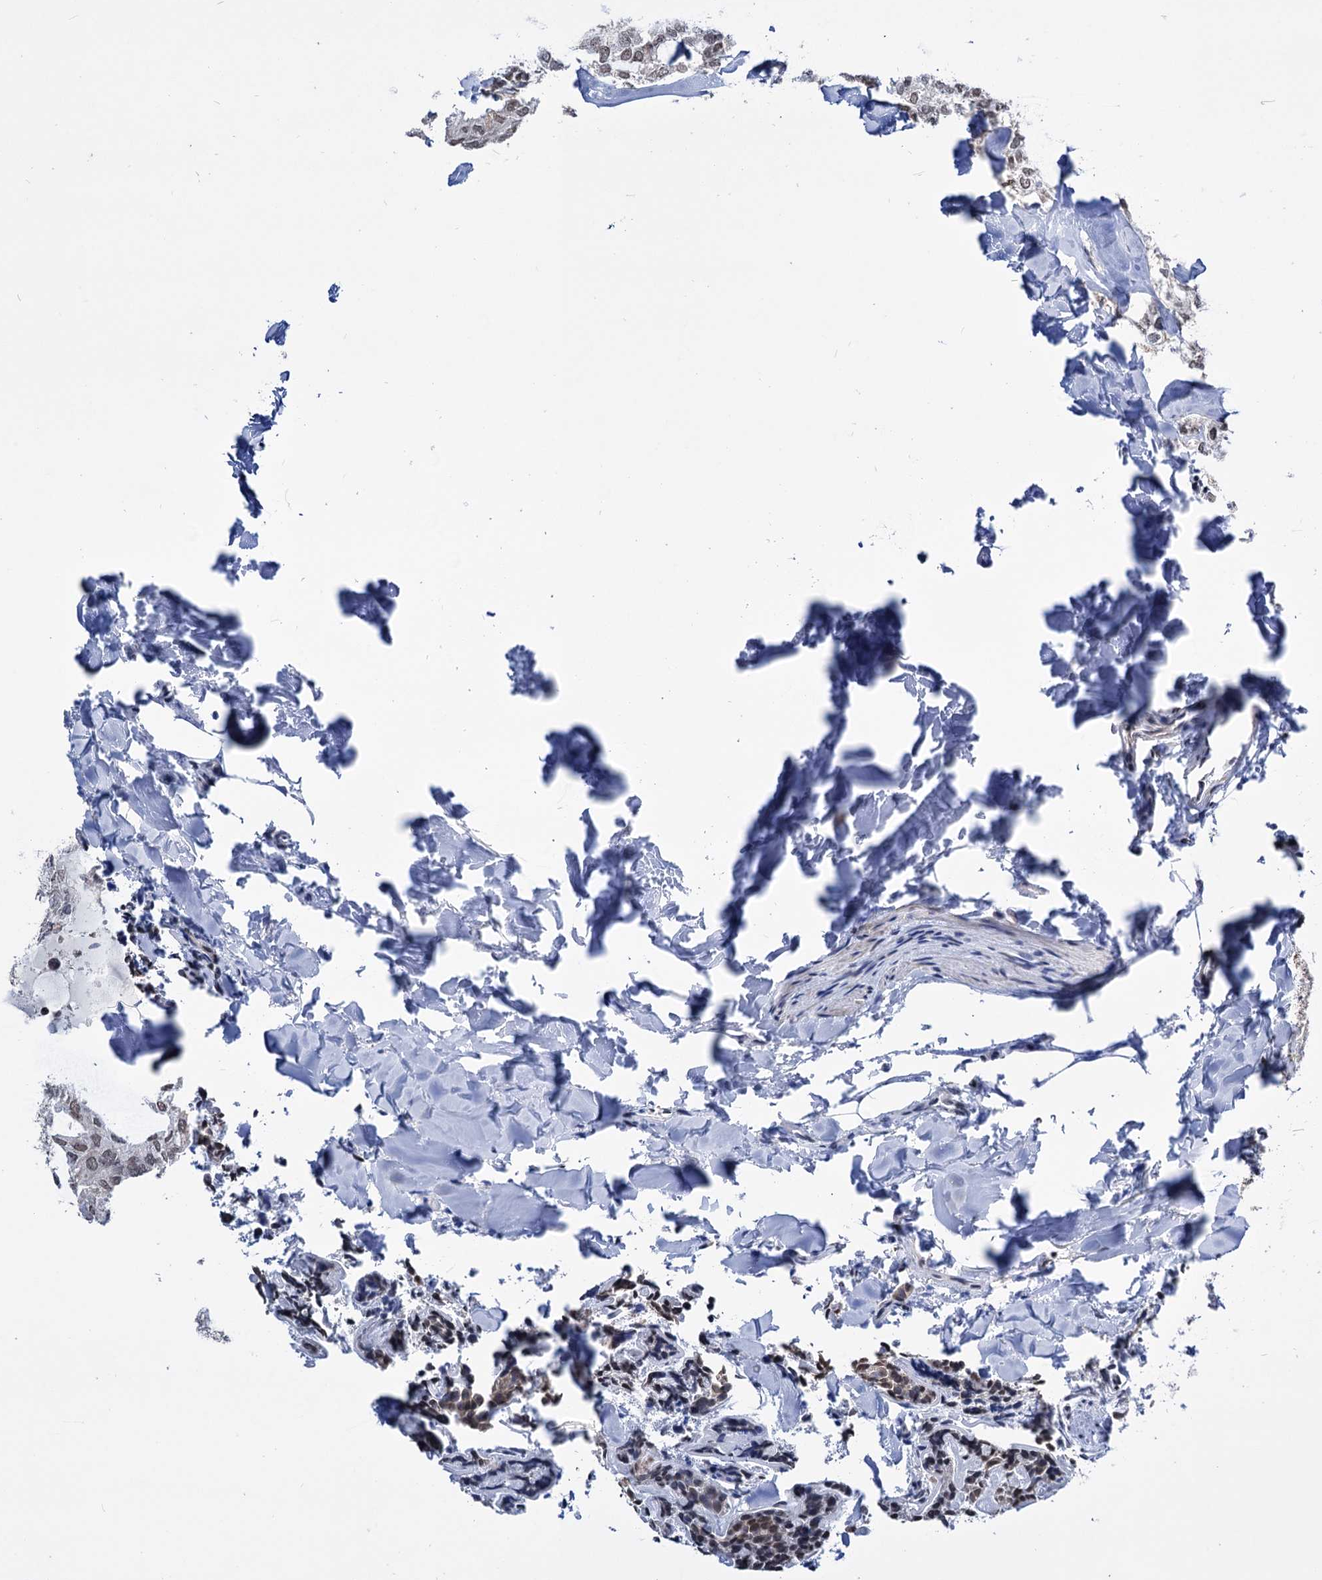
{"staining": {"intensity": "weak", "quantity": "25%-75%", "location": "nuclear"}, "tissue": "head and neck cancer", "cell_type": "Tumor cells", "image_type": "cancer", "snomed": [{"axis": "morphology", "description": "Adenocarcinoma, NOS"}, {"axis": "topography", "description": "Salivary gland"}, {"axis": "topography", "description": "Head-Neck"}], "caption": "DAB immunohistochemical staining of human head and neck cancer exhibits weak nuclear protein staining in approximately 25%-75% of tumor cells. The protein is stained brown, and the nuclei are stained in blue (DAB (3,3'-diaminobenzidine) IHC with brightfield microscopy, high magnification).", "gene": "ABHD10", "patient": {"sex": "female", "age": 63}}